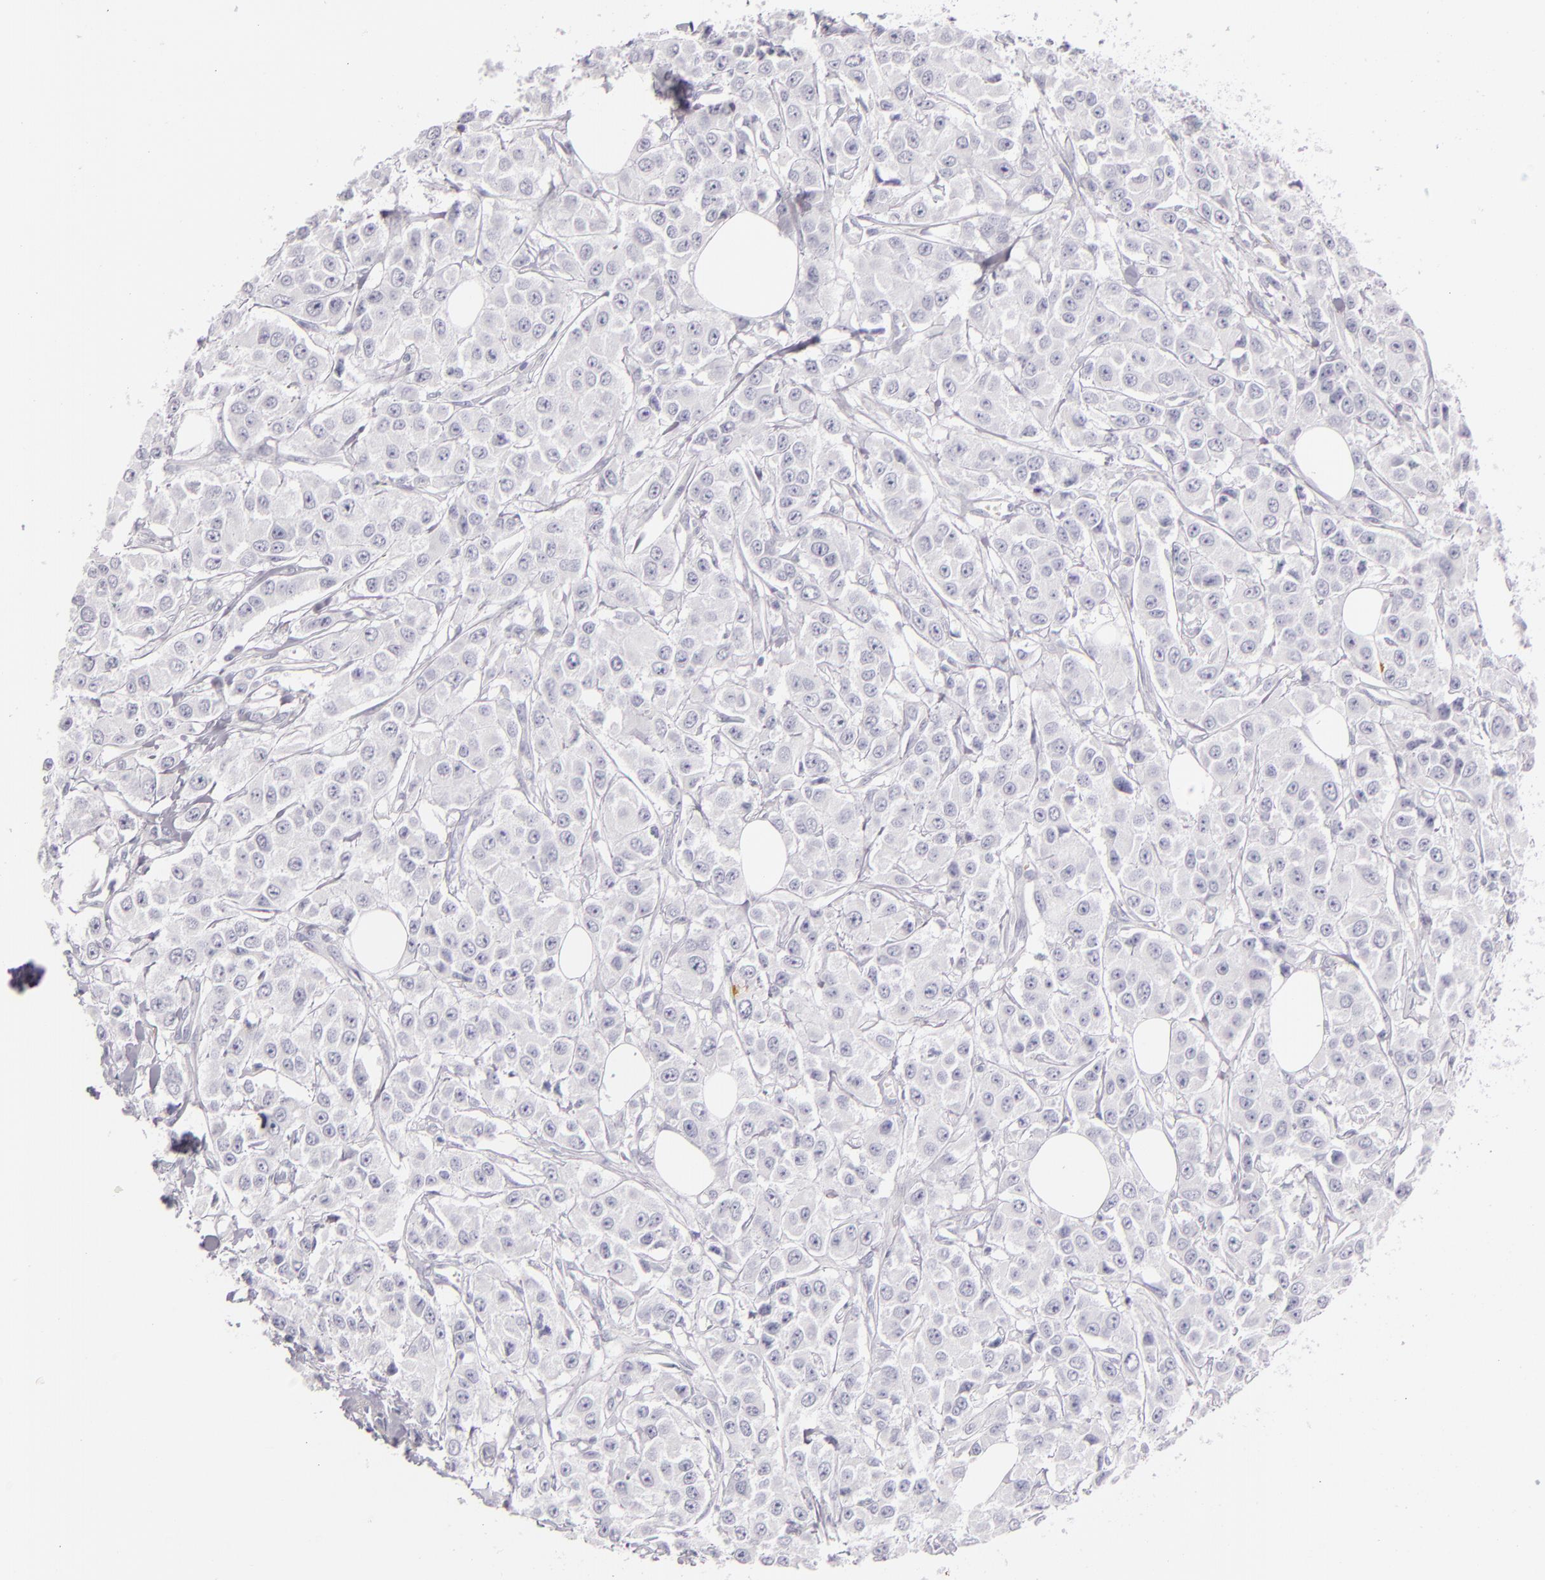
{"staining": {"intensity": "negative", "quantity": "none", "location": "none"}, "tissue": "breast cancer", "cell_type": "Tumor cells", "image_type": "cancer", "snomed": [{"axis": "morphology", "description": "Duct carcinoma"}, {"axis": "topography", "description": "Breast"}], "caption": "A high-resolution histopathology image shows immunohistochemistry (IHC) staining of infiltrating ductal carcinoma (breast), which reveals no significant positivity in tumor cells. Brightfield microscopy of immunohistochemistry stained with DAB (brown) and hematoxylin (blue), captured at high magnification.", "gene": "TPSD1", "patient": {"sex": "female", "age": 58}}